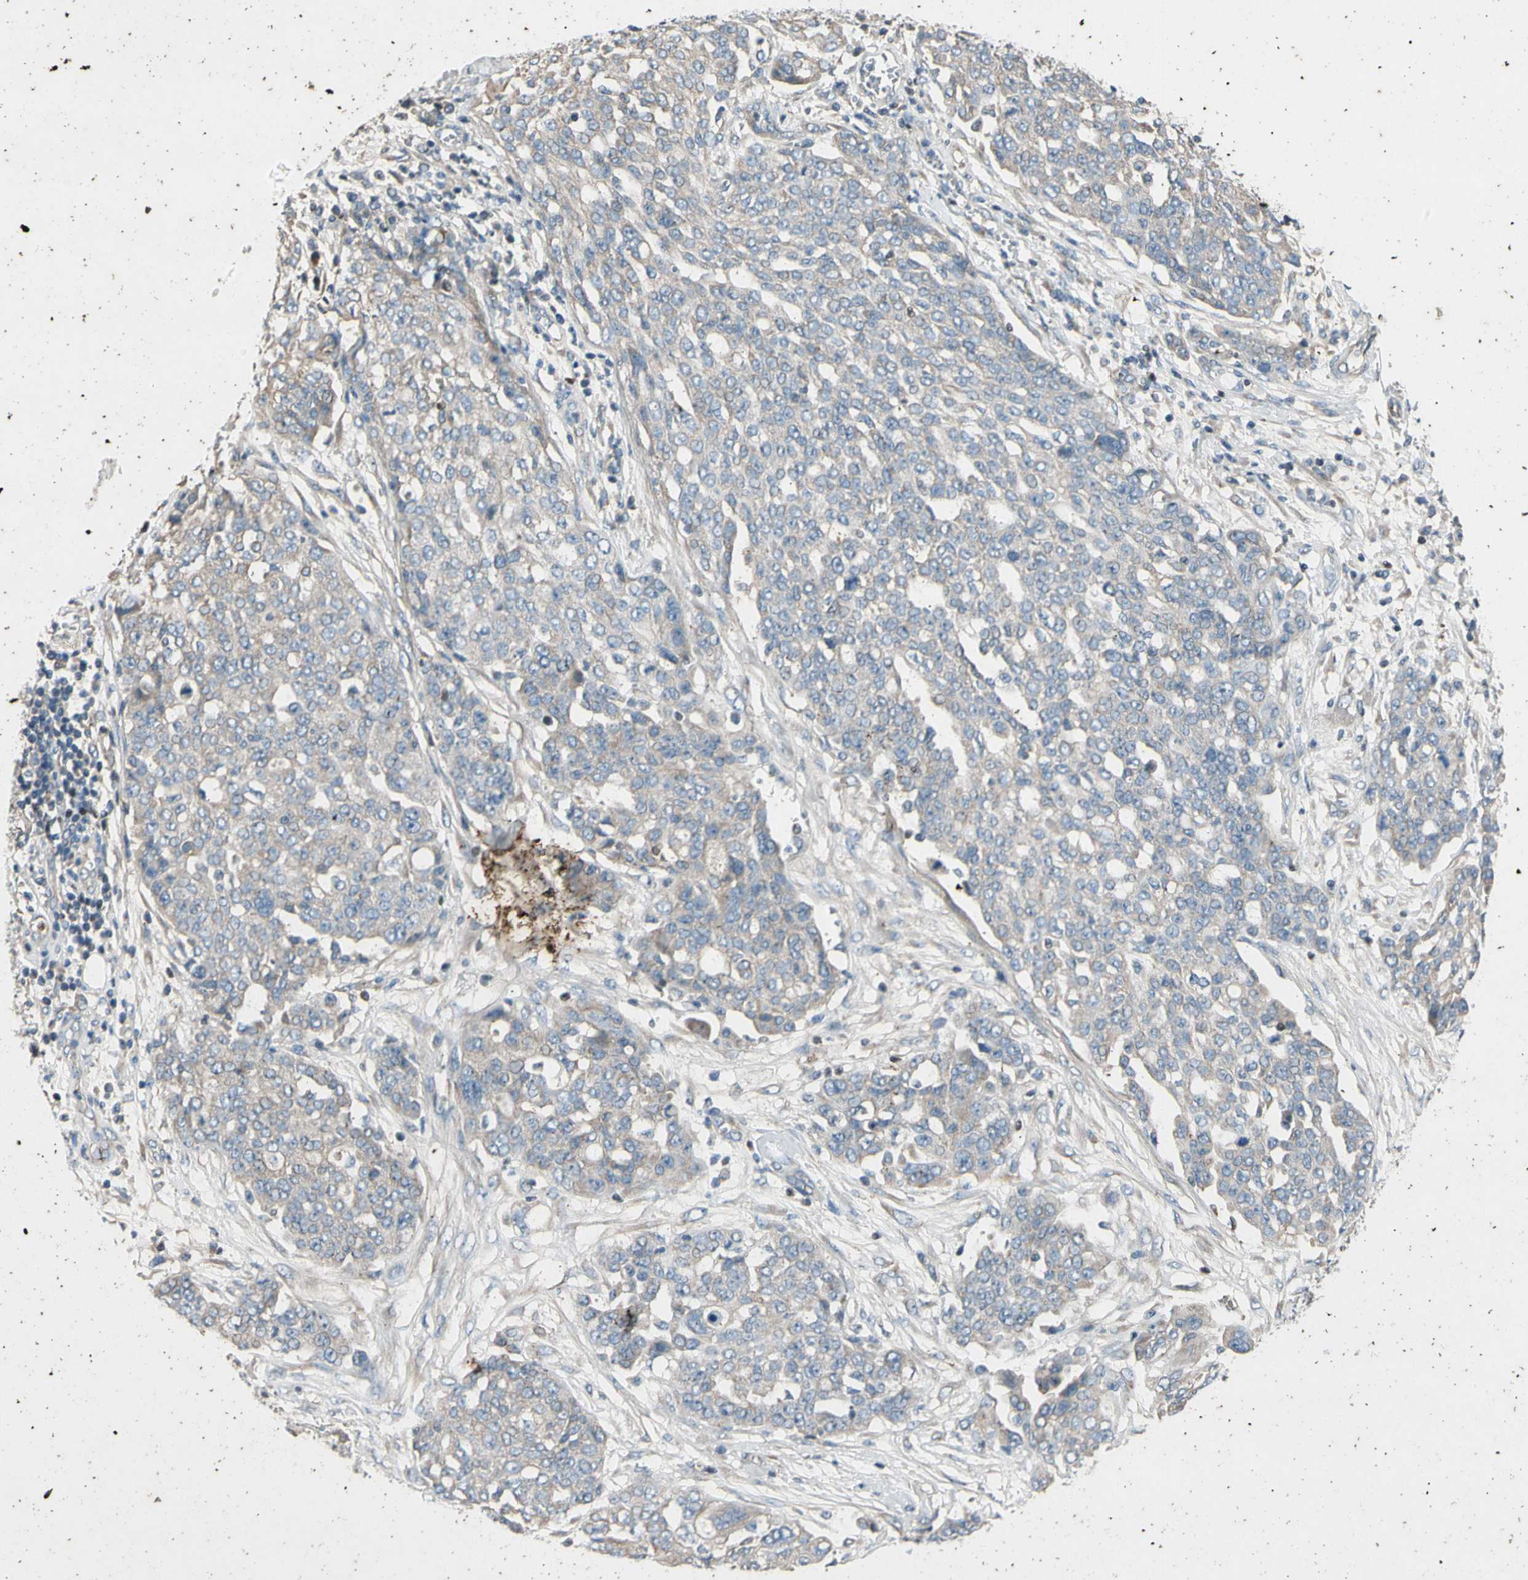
{"staining": {"intensity": "weak", "quantity": ">75%", "location": "cytoplasmic/membranous"}, "tissue": "ovarian cancer", "cell_type": "Tumor cells", "image_type": "cancer", "snomed": [{"axis": "morphology", "description": "Cystadenocarcinoma, serous, NOS"}, {"axis": "topography", "description": "Soft tissue"}, {"axis": "topography", "description": "Ovary"}], "caption": "Immunohistochemistry (IHC) photomicrograph of neoplastic tissue: human ovarian cancer stained using immunohistochemistry displays low levels of weak protein expression localized specifically in the cytoplasmic/membranous of tumor cells, appearing as a cytoplasmic/membranous brown color.", "gene": "TBX21", "patient": {"sex": "female", "age": 57}}